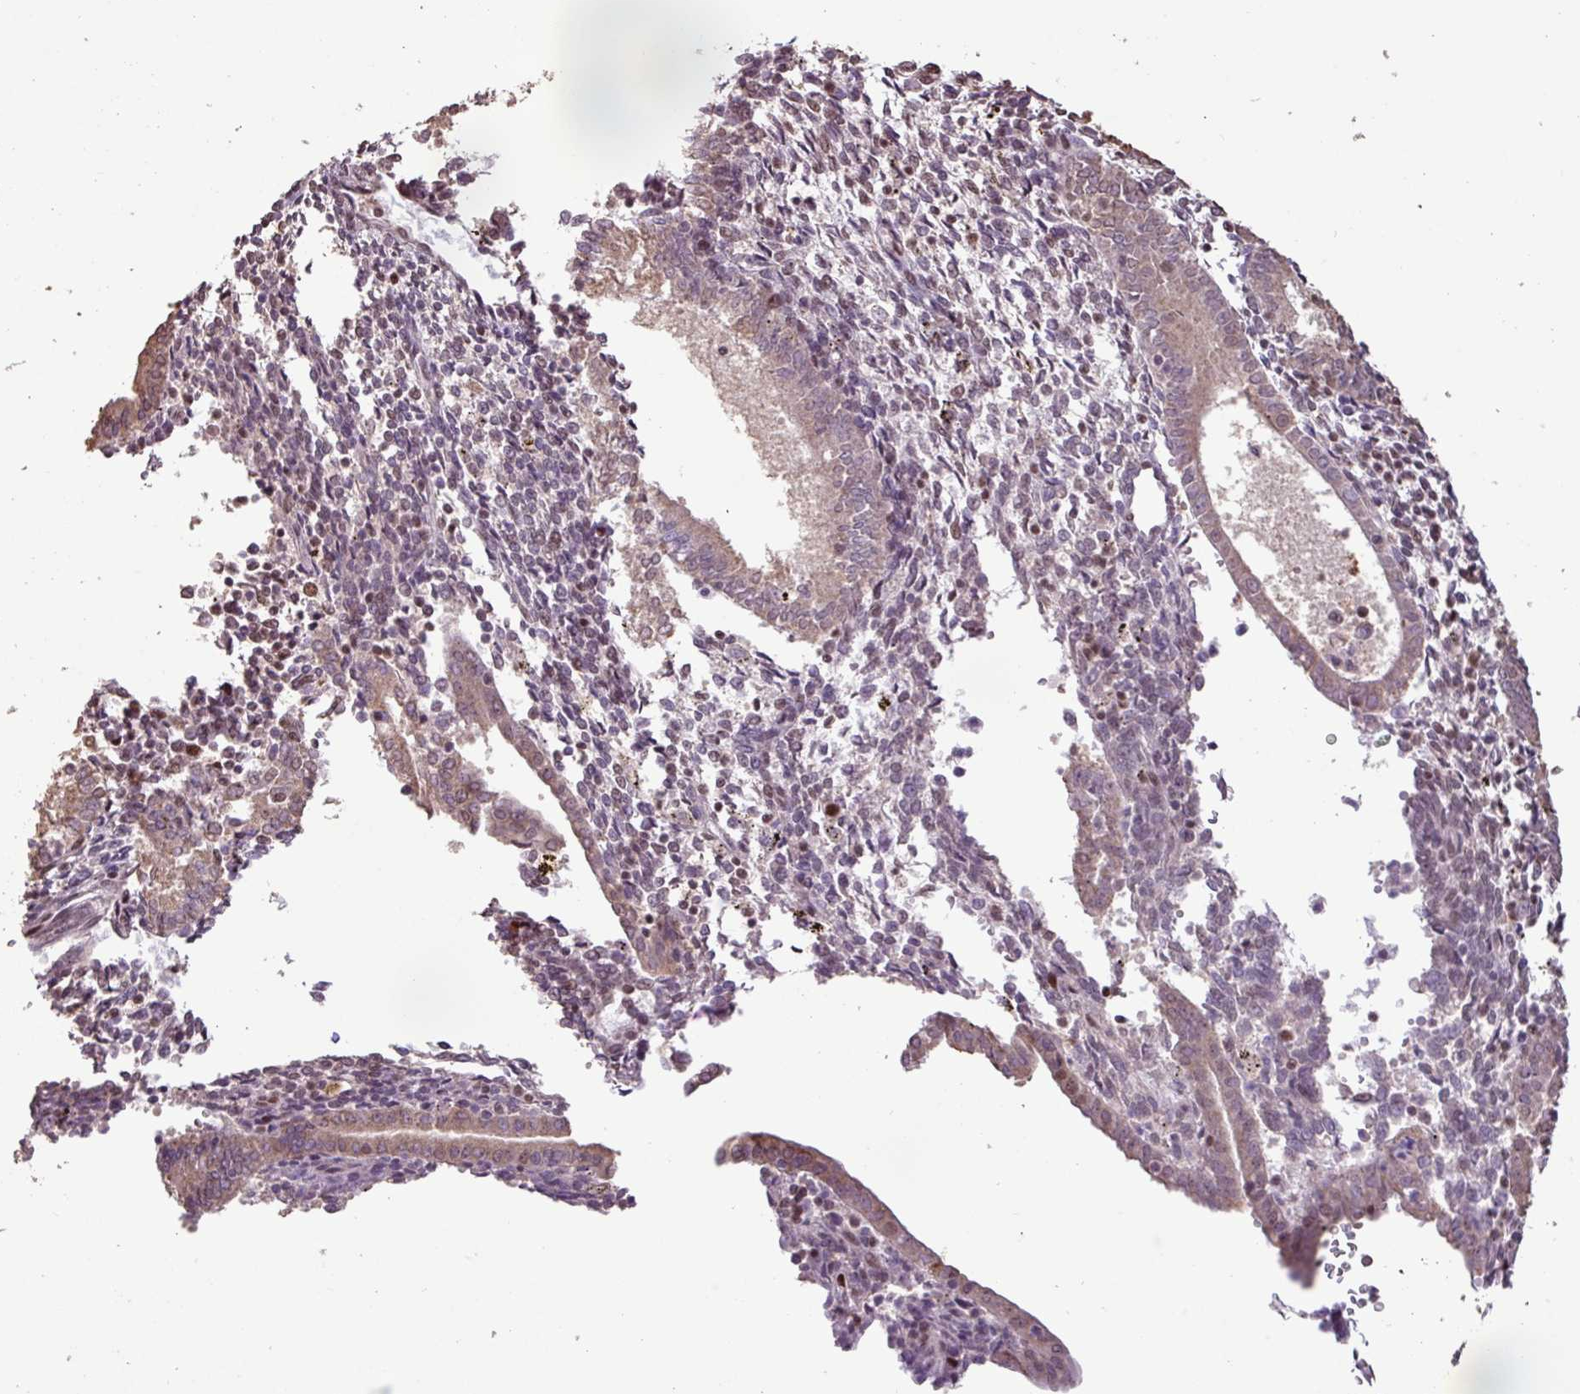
{"staining": {"intensity": "moderate", "quantity": "<25%", "location": "nuclear"}, "tissue": "endometrium", "cell_type": "Cells in endometrial stroma", "image_type": "normal", "snomed": [{"axis": "morphology", "description": "Normal tissue, NOS"}, {"axis": "topography", "description": "Endometrium"}], "caption": "Immunohistochemistry (IHC) (DAB (3,3'-diaminobenzidine)) staining of benign human endometrium demonstrates moderate nuclear protein expression in approximately <25% of cells in endometrial stroma.", "gene": "ZNF709", "patient": {"sex": "female", "age": 41}}